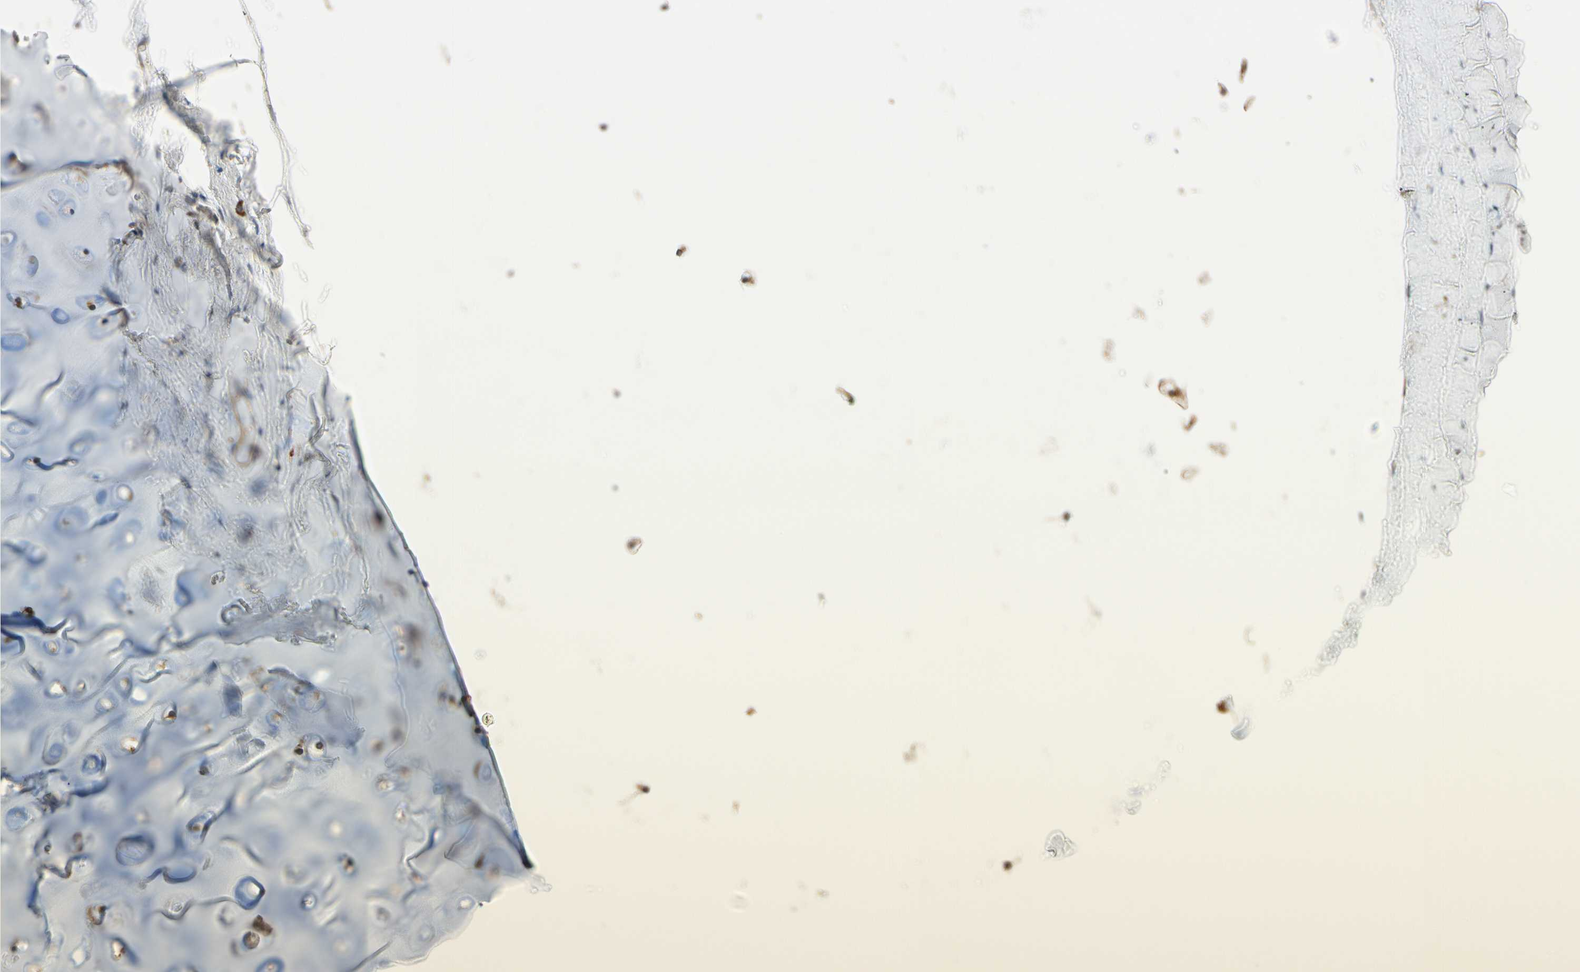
{"staining": {"intensity": "weak", "quantity": ">75%", "location": "cytoplasmic/membranous"}, "tissue": "soft tissue", "cell_type": "Chondrocytes", "image_type": "normal", "snomed": [{"axis": "morphology", "description": "Normal tissue, NOS"}, {"axis": "topography", "description": "Bronchus"}], "caption": "A brown stain shows weak cytoplasmic/membranous expression of a protein in chondrocytes of benign human soft tissue. (IHC, brightfield microscopy, high magnification).", "gene": "RPN2", "patient": {"sex": "female", "age": 73}}